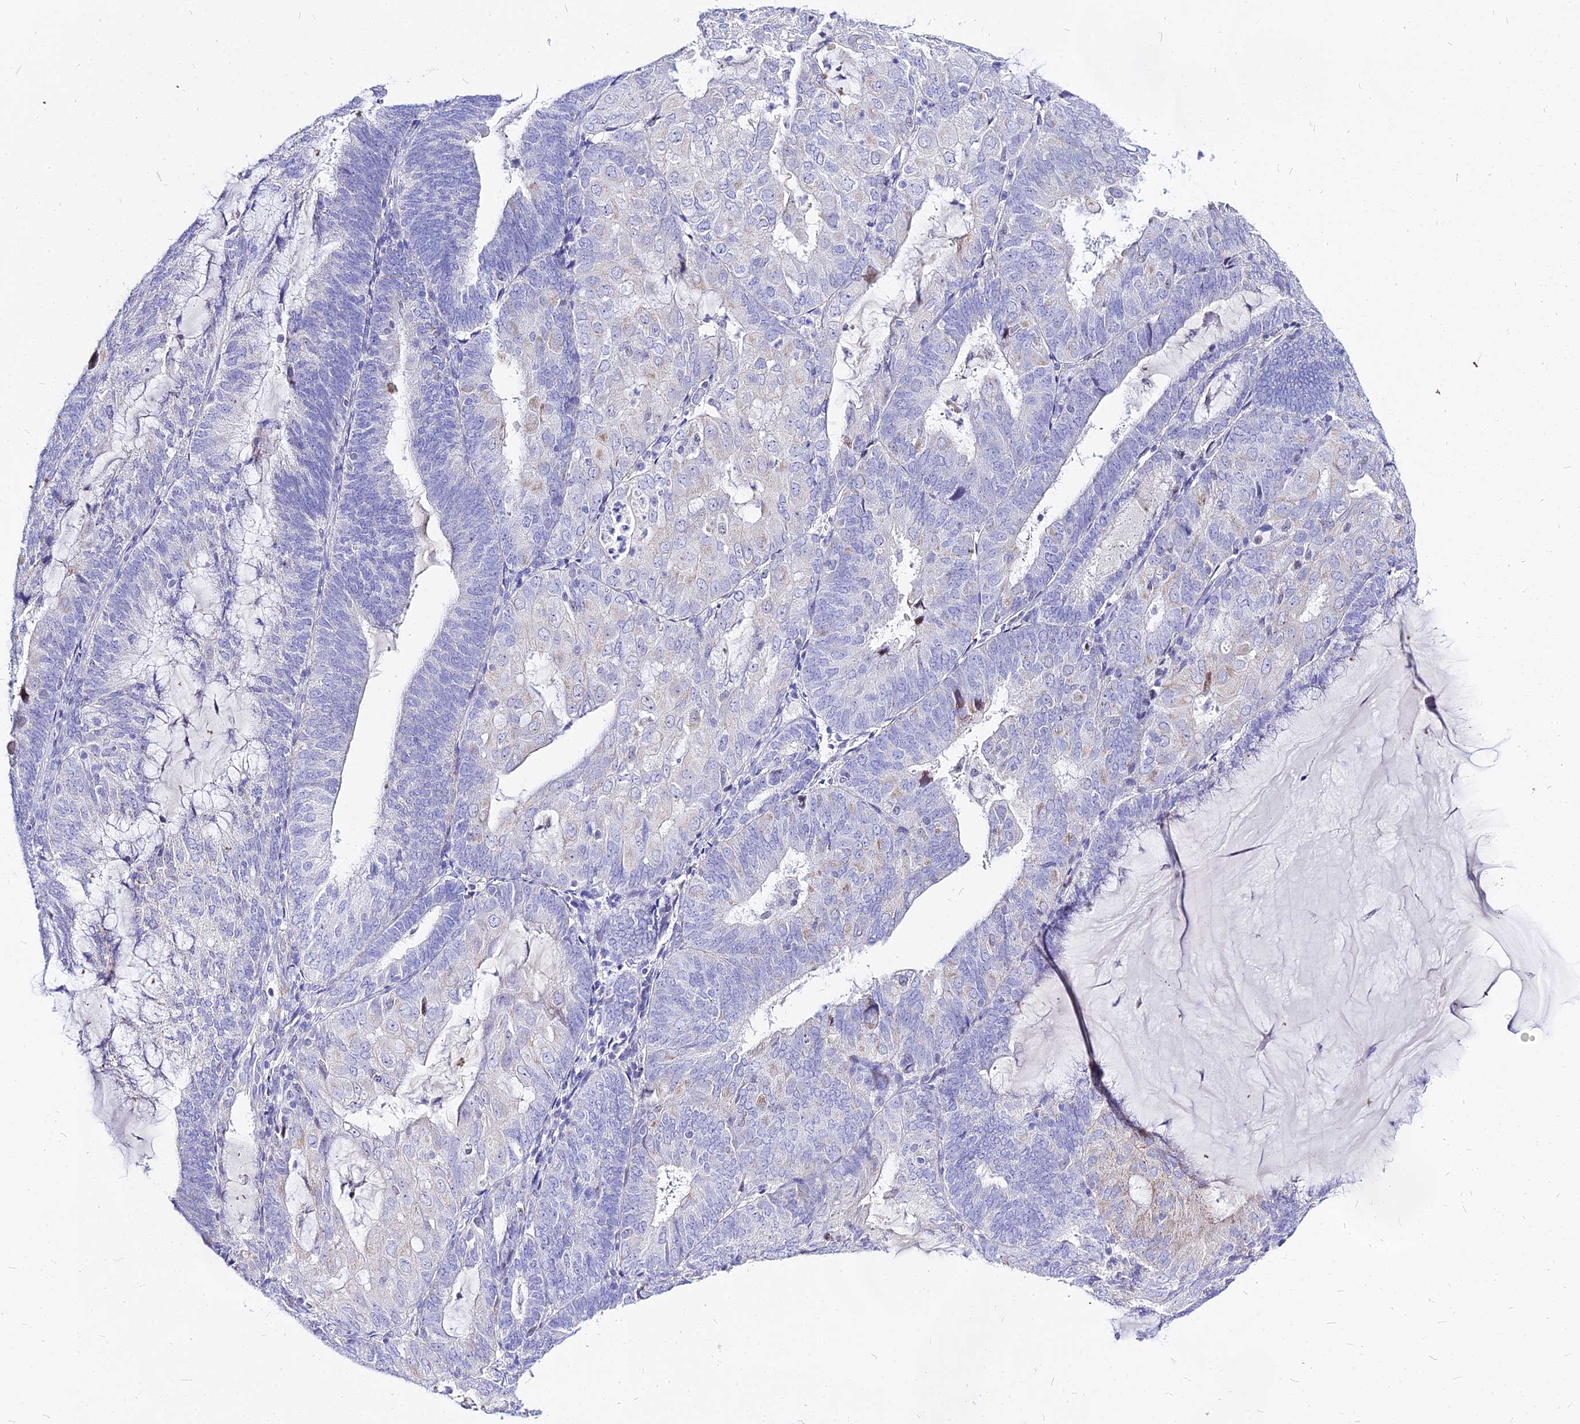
{"staining": {"intensity": "negative", "quantity": "none", "location": "none"}, "tissue": "endometrial cancer", "cell_type": "Tumor cells", "image_type": "cancer", "snomed": [{"axis": "morphology", "description": "Adenocarcinoma, NOS"}, {"axis": "topography", "description": "Endometrium"}], "caption": "Tumor cells show no significant staining in endometrial adenocarcinoma.", "gene": "CARD18", "patient": {"sex": "female", "age": 81}}